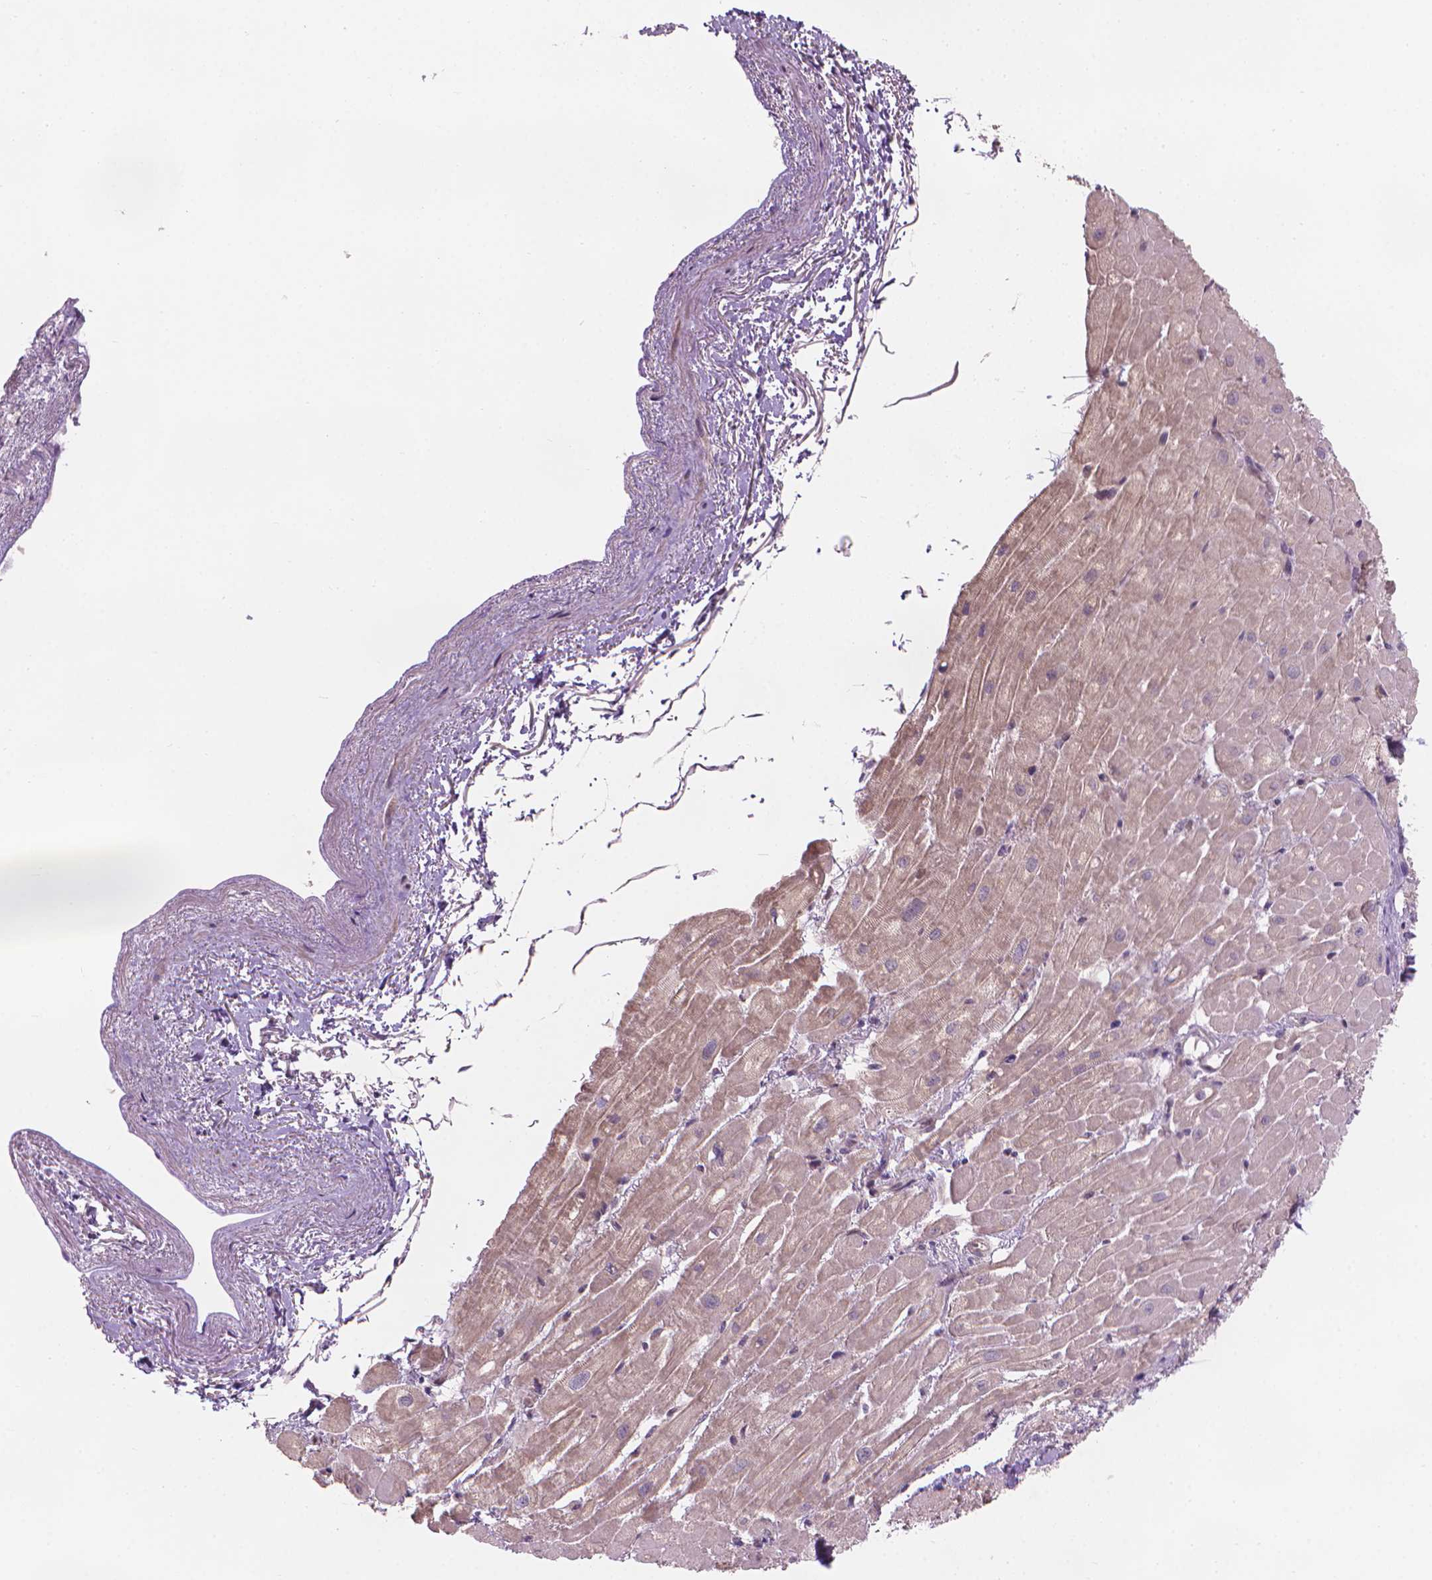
{"staining": {"intensity": "weak", "quantity": "<25%", "location": "cytoplasmic/membranous"}, "tissue": "heart muscle", "cell_type": "Cardiomyocytes", "image_type": "normal", "snomed": [{"axis": "morphology", "description": "Normal tissue, NOS"}, {"axis": "topography", "description": "Heart"}], "caption": "Histopathology image shows no protein expression in cardiomyocytes of unremarkable heart muscle. The staining is performed using DAB (3,3'-diaminobenzidine) brown chromogen with nuclei counter-stained in using hematoxylin.", "gene": "IFFO1", "patient": {"sex": "male", "age": 62}}